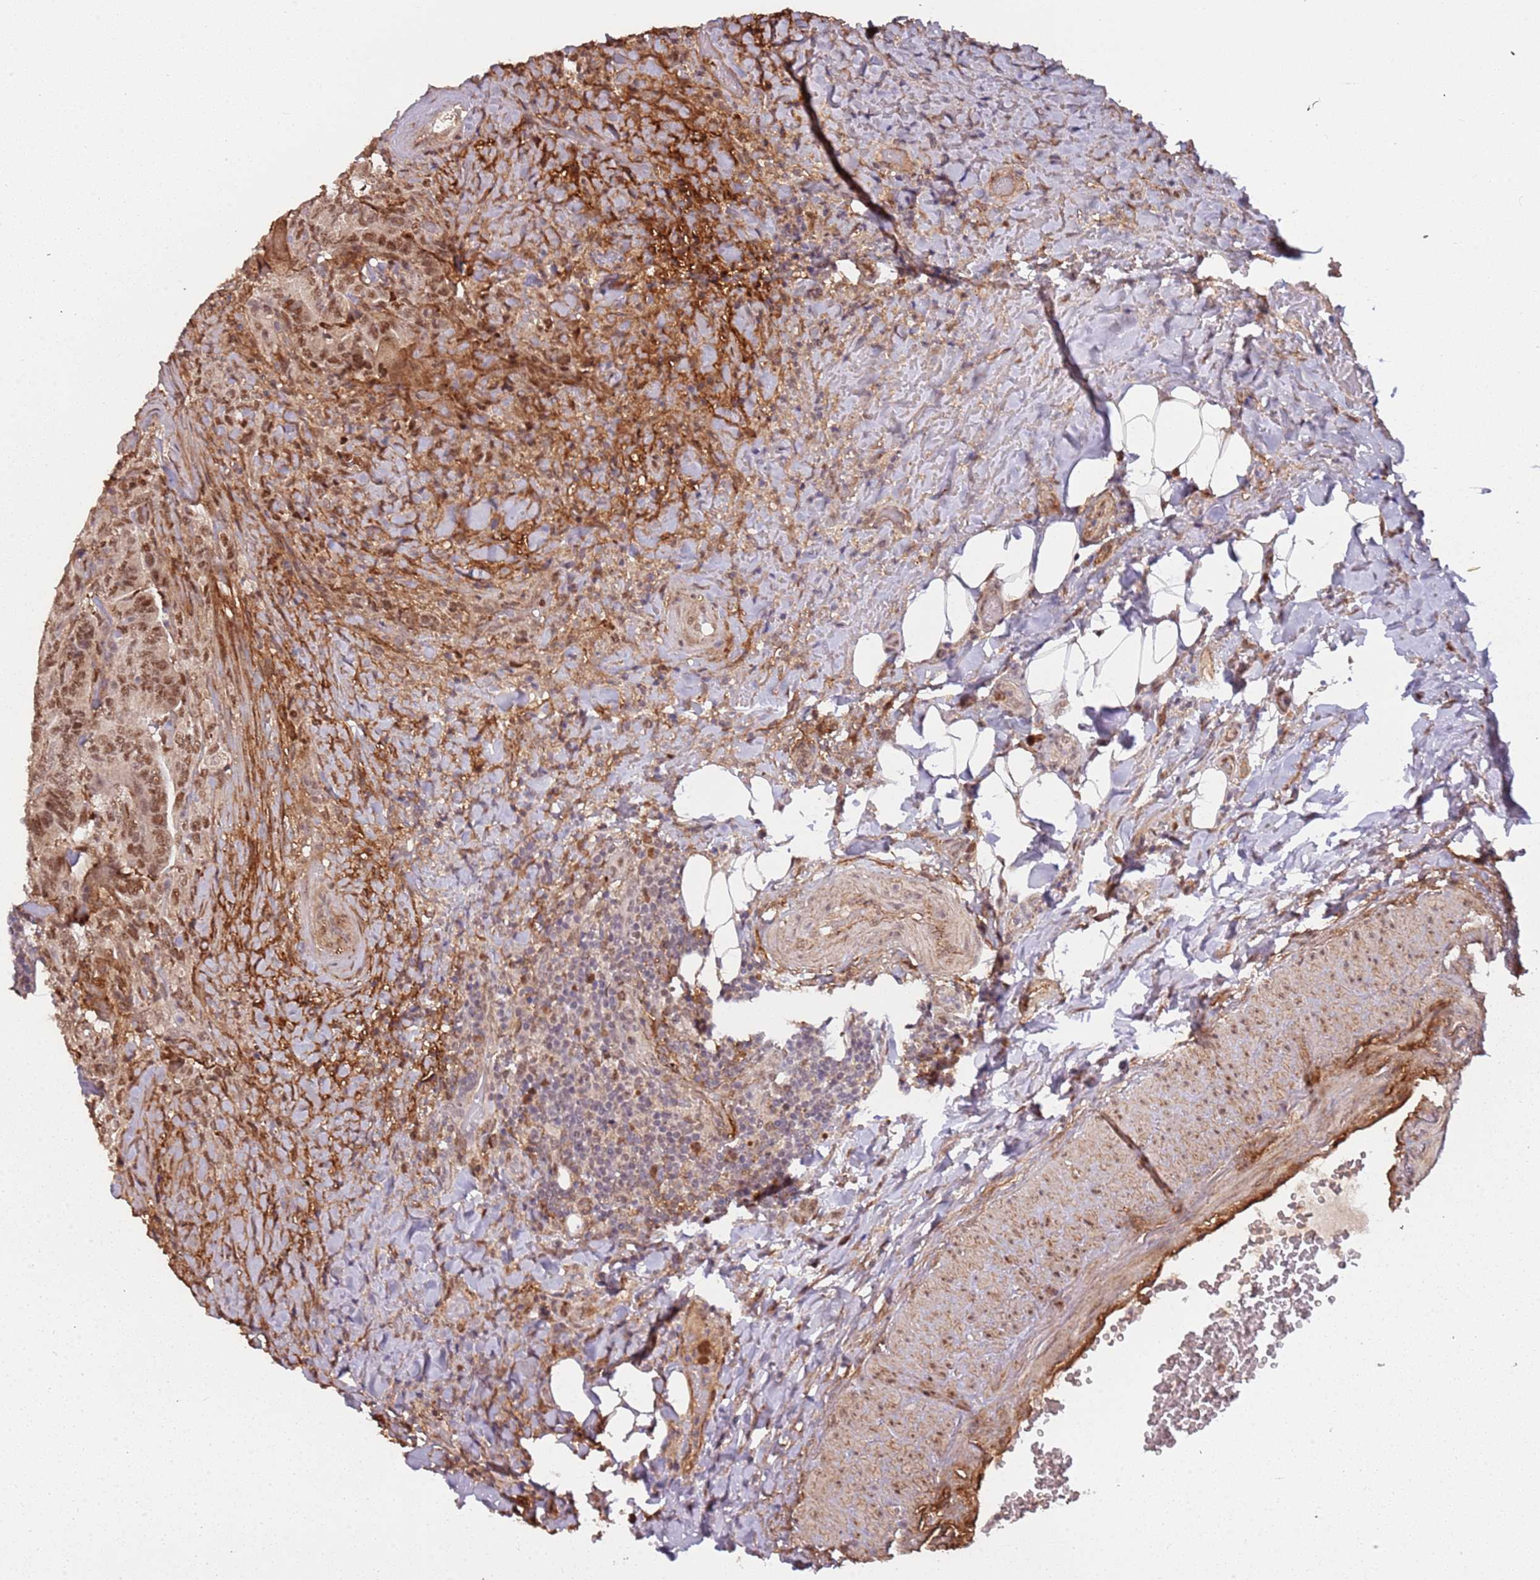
{"staining": {"intensity": "moderate", "quantity": ">75%", "location": "nuclear"}, "tissue": "thyroid cancer", "cell_type": "Tumor cells", "image_type": "cancer", "snomed": [{"axis": "morphology", "description": "Papillary adenocarcinoma, NOS"}, {"axis": "topography", "description": "Thyroid gland"}], "caption": "Protein staining reveals moderate nuclear staining in about >75% of tumor cells in thyroid cancer (papillary adenocarcinoma).", "gene": "POLR3H", "patient": {"sex": "male", "age": 61}}